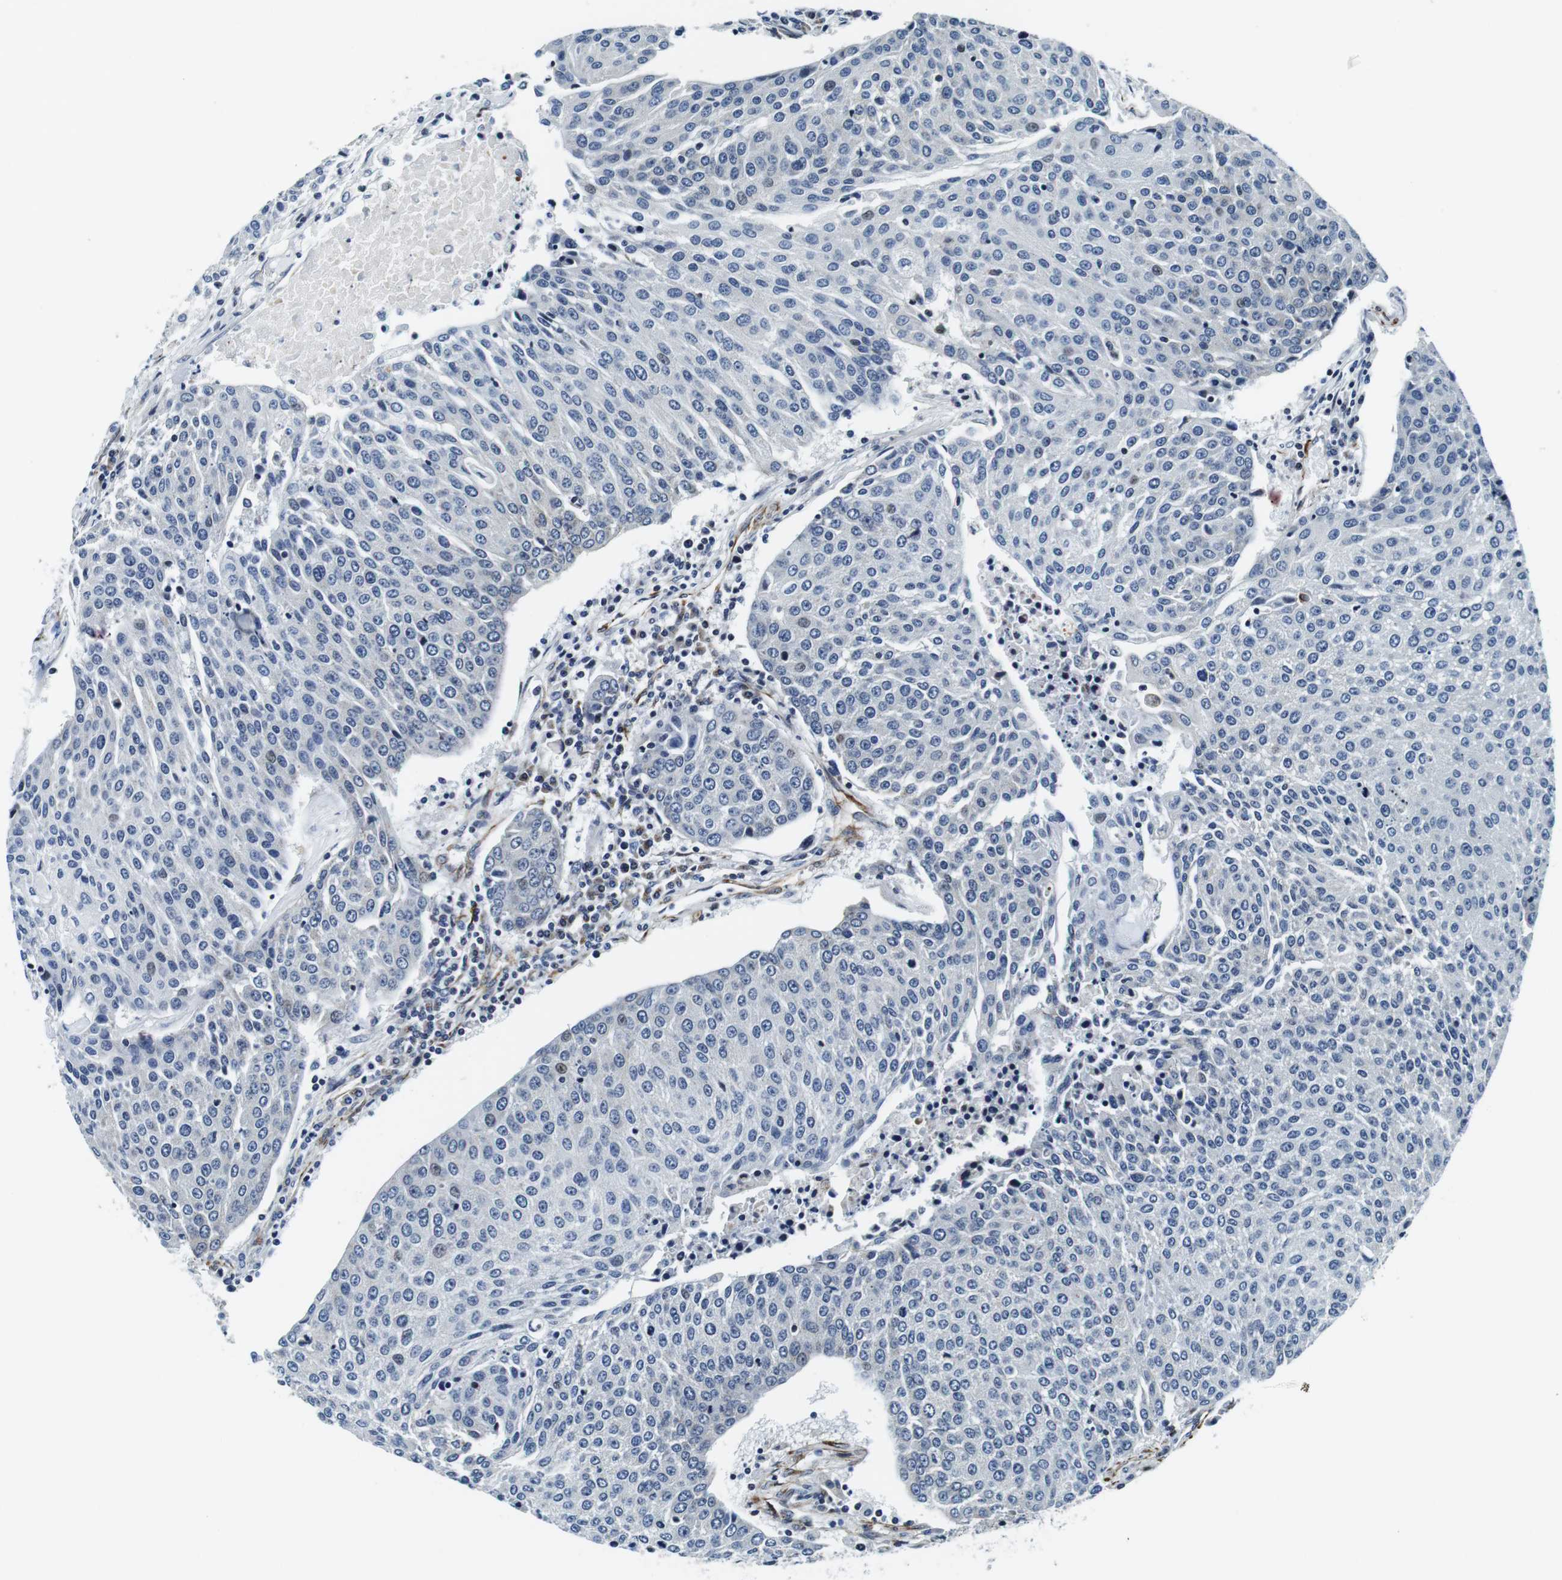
{"staining": {"intensity": "weak", "quantity": "<25%", "location": "nuclear"}, "tissue": "urothelial cancer", "cell_type": "Tumor cells", "image_type": "cancer", "snomed": [{"axis": "morphology", "description": "Urothelial carcinoma, High grade"}, {"axis": "topography", "description": "Urinary bladder"}], "caption": "Immunohistochemistry (IHC) photomicrograph of human urothelial cancer stained for a protein (brown), which reveals no positivity in tumor cells. (DAB IHC visualized using brightfield microscopy, high magnification).", "gene": "FAR2", "patient": {"sex": "female", "age": 85}}